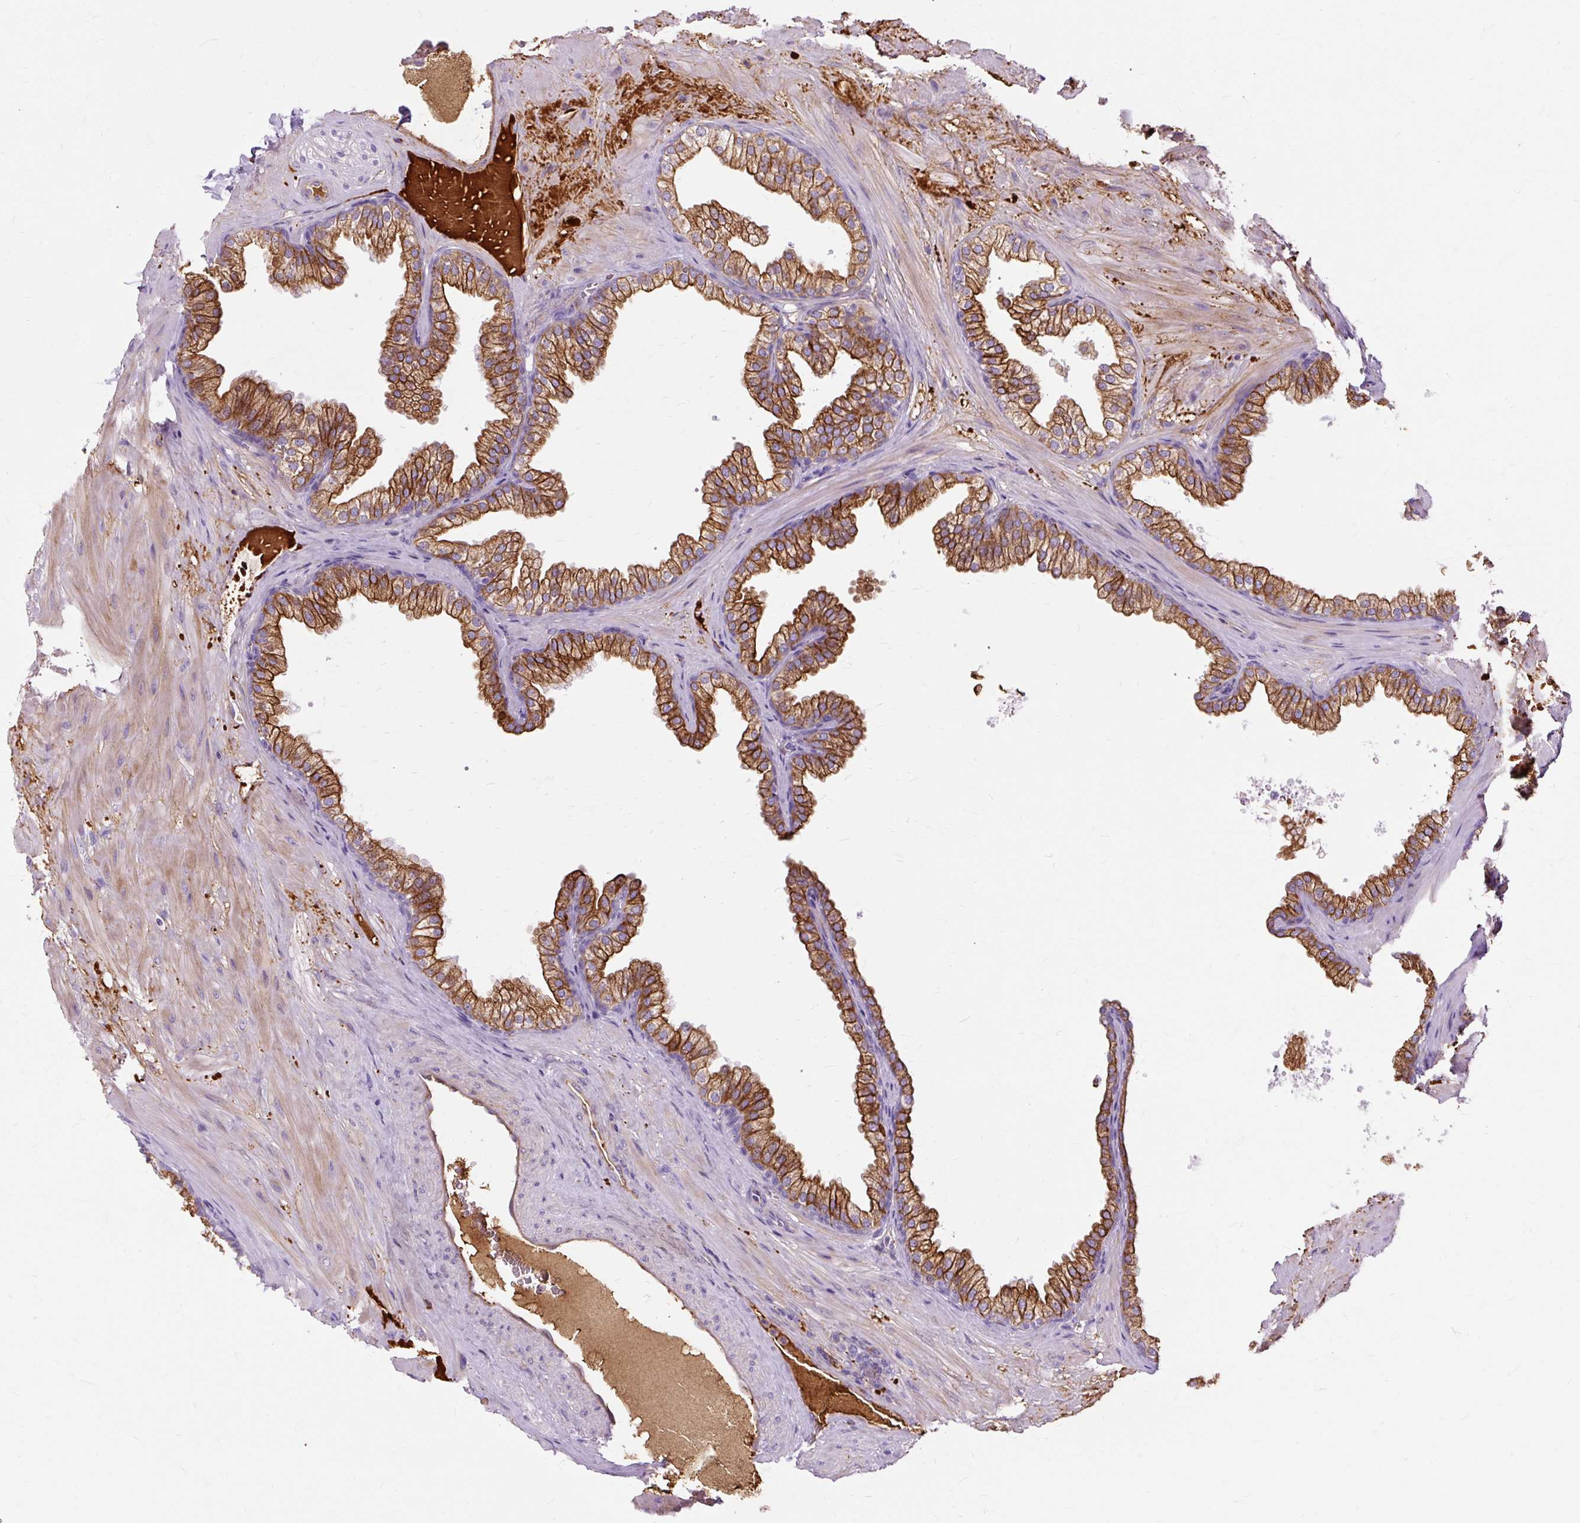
{"staining": {"intensity": "strong", "quantity": ">75%", "location": "cytoplasmic/membranous"}, "tissue": "prostate", "cell_type": "Glandular cells", "image_type": "normal", "snomed": [{"axis": "morphology", "description": "Normal tissue, NOS"}, {"axis": "topography", "description": "Prostate"}], "caption": "Approximately >75% of glandular cells in normal prostate show strong cytoplasmic/membranous protein expression as visualized by brown immunohistochemical staining.", "gene": "DCTN4", "patient": {"sex": "male", "age": 37}}